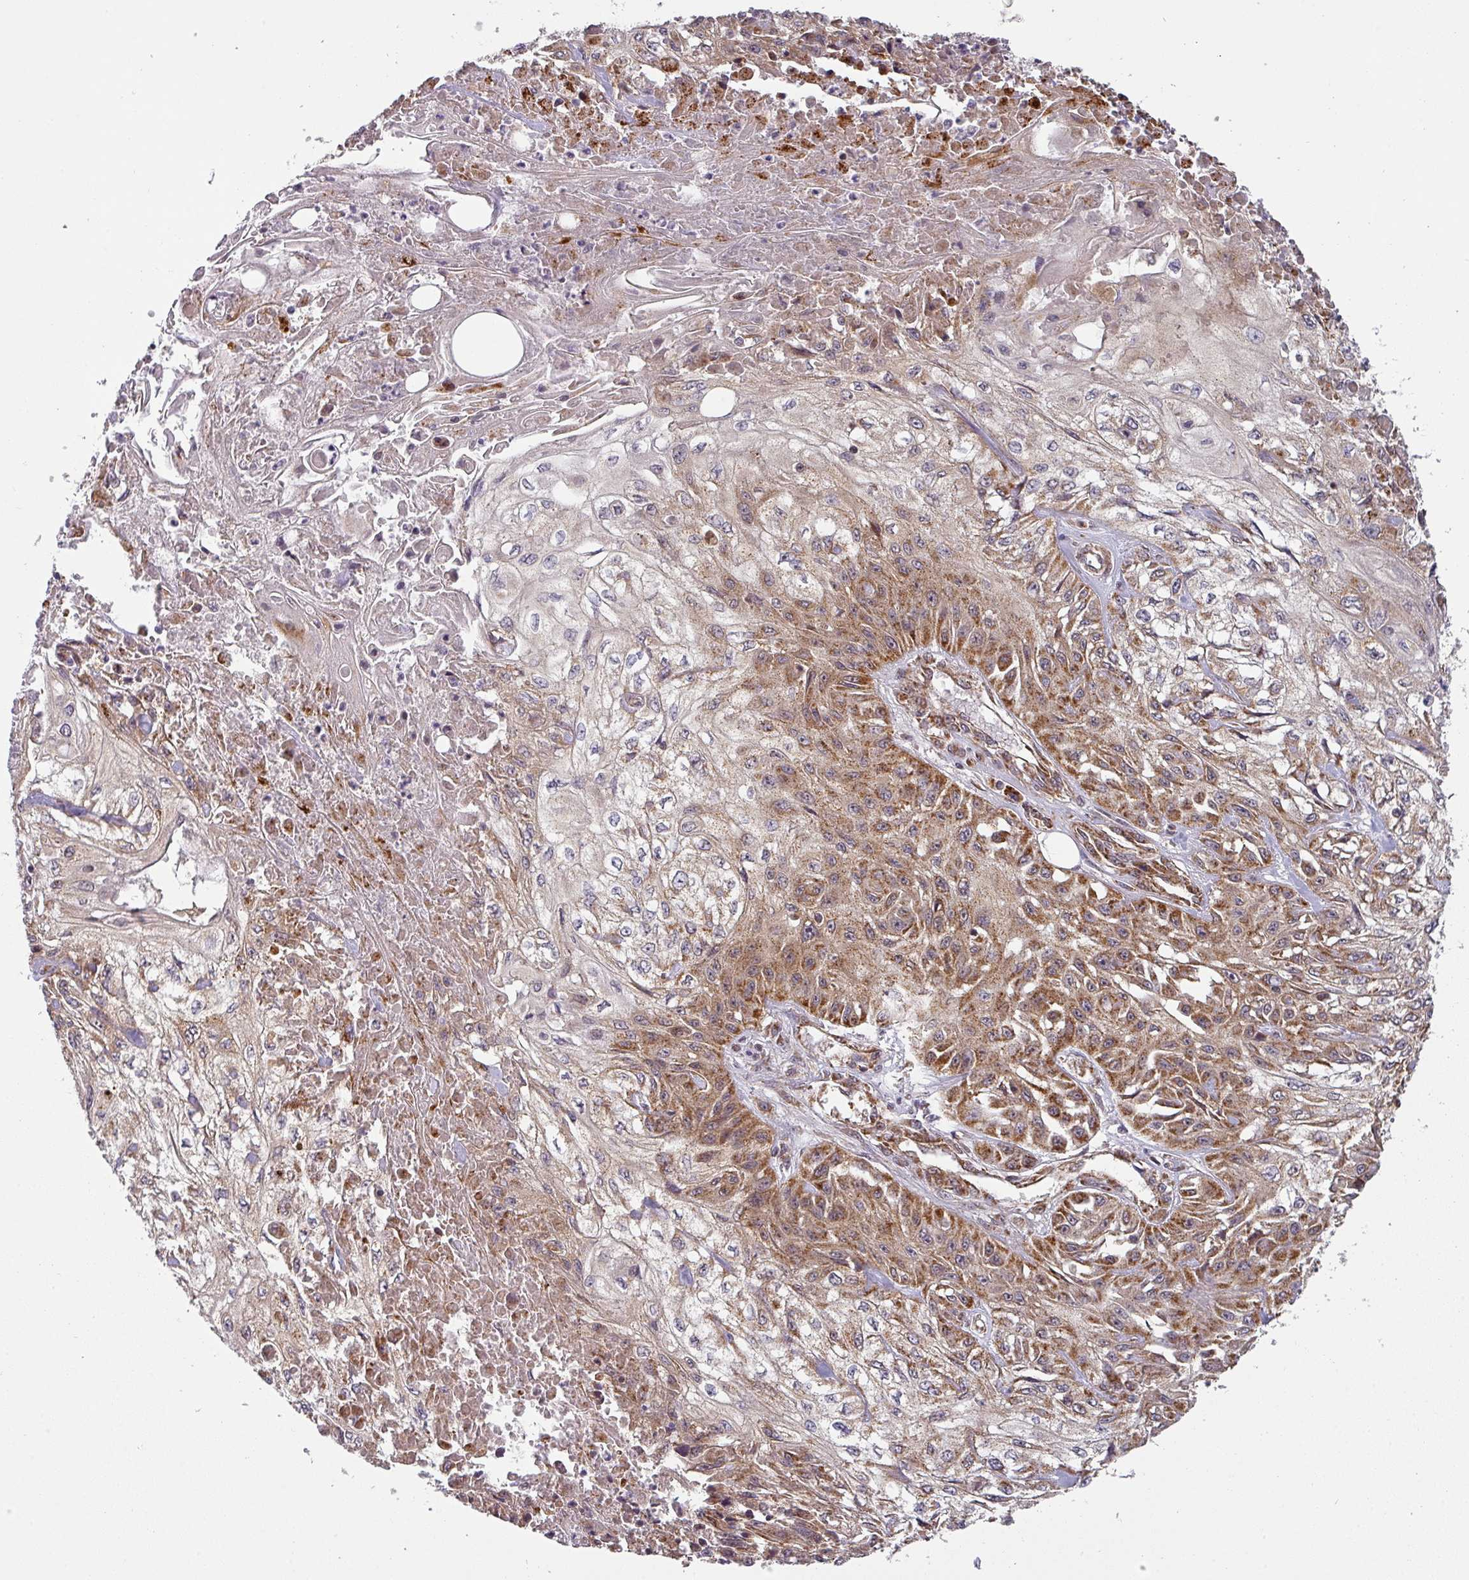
{"staining": {"intensity": "strong", "quantity": "25%-75%", "location": "cytoplasmic/membranous"}, "tissue": "skin cancer", "cell_type": "Tumor cells", "image_type": "cancer", "snomed": [{"axis": "morphology", "description": "Squamous cell carcinoma, NOS"}, {"axis": "morphology", "description": "Squamous cell carcinoma, metastatic, NOS"}, {"axis": "topography", "description": "Skin"}, {"axis": "topography", "description": "Lymph node"}], "caption": "Metastatic squamous cell carcinoma (skin) stained for a protein reveals strong cytoplasmic/membranous positivity in tumor cells. The staining was performed using DAB (3,3'-diaminobenzidine), with brown indicating positive protein expression. Nuclei are stained blue with hematoxylin.", "gene": "MRPS16", "patient": {"sex": "male", "age": 75}}